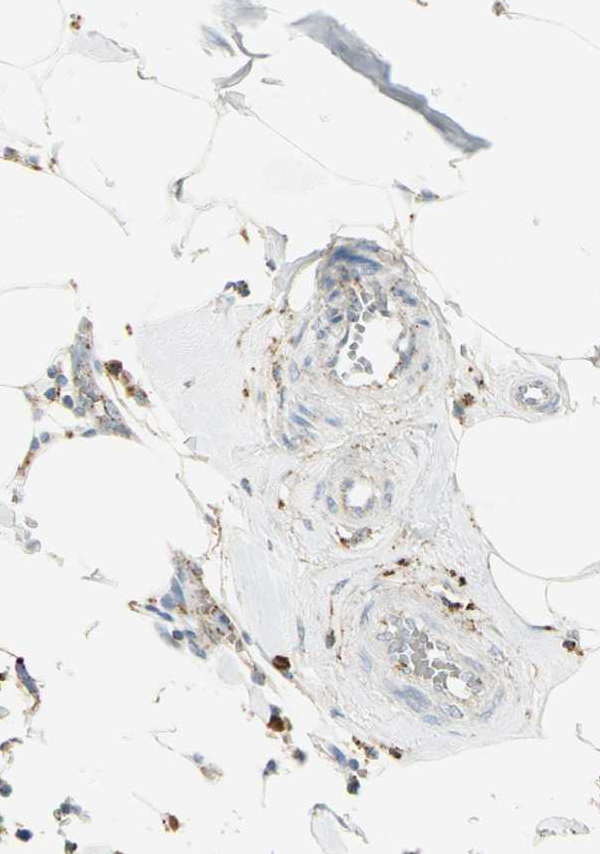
{"staining": {"intensity": "strong", "quantity": ">75%", "location": "cytoplasmic/membranous"}, "tissue": "breast cancer", "cell_type": "Tumor cells", "image_type": "cancer", "snomed": [{"axis": "morphology", "description": "Normal tissue, NOS"}, {"axis": "morphology", "description": "Duct carcinoma"}, {"axis": "topography", "description": "Breast"}], "caption": "Human breast cancer stained with a protein marker shows strong staining in tumor cells.", "gene": "ARSA", "patient": {"sex": "female", "age": 50}}